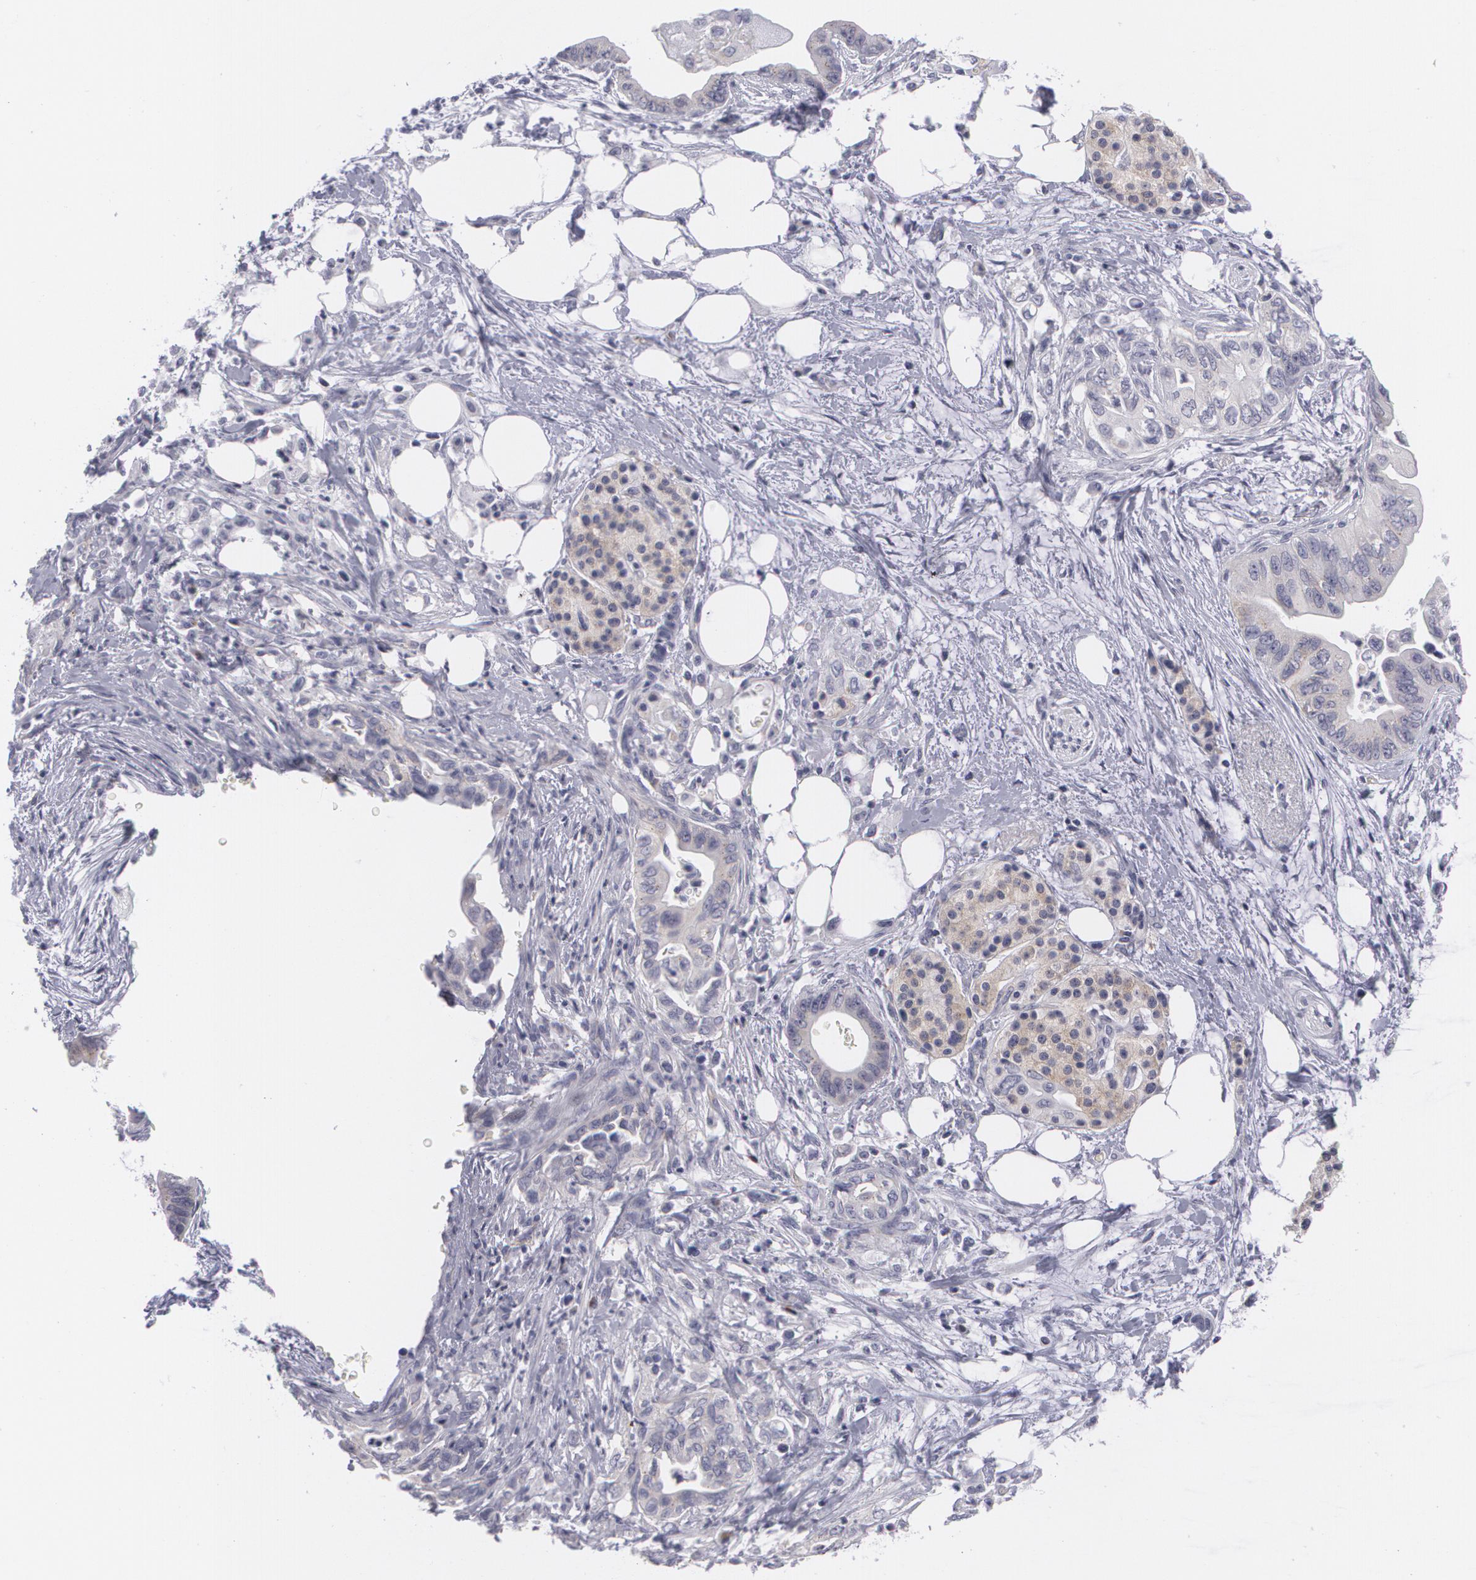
{"staining": {"intensity": "negative", "quantity": "none", "location": "none"}, "tissue": "pancreatic cancer", "cell_type": "Tumor cells", "image_type": "cancer", "snomed": [{"axis": "morphology", "description": "Adenocarcinoma, NOS"}, {"axis": "topography", "description": "Pancreas"}], "caption": "DAB (3,3'-diaminobenzidine) immunohistochemical staining of pancreatic adenocarcinoma displays no significant staining in tumor cells.", "gene": "MBNL3", "patient": {"sex": "female", "age": 66}}